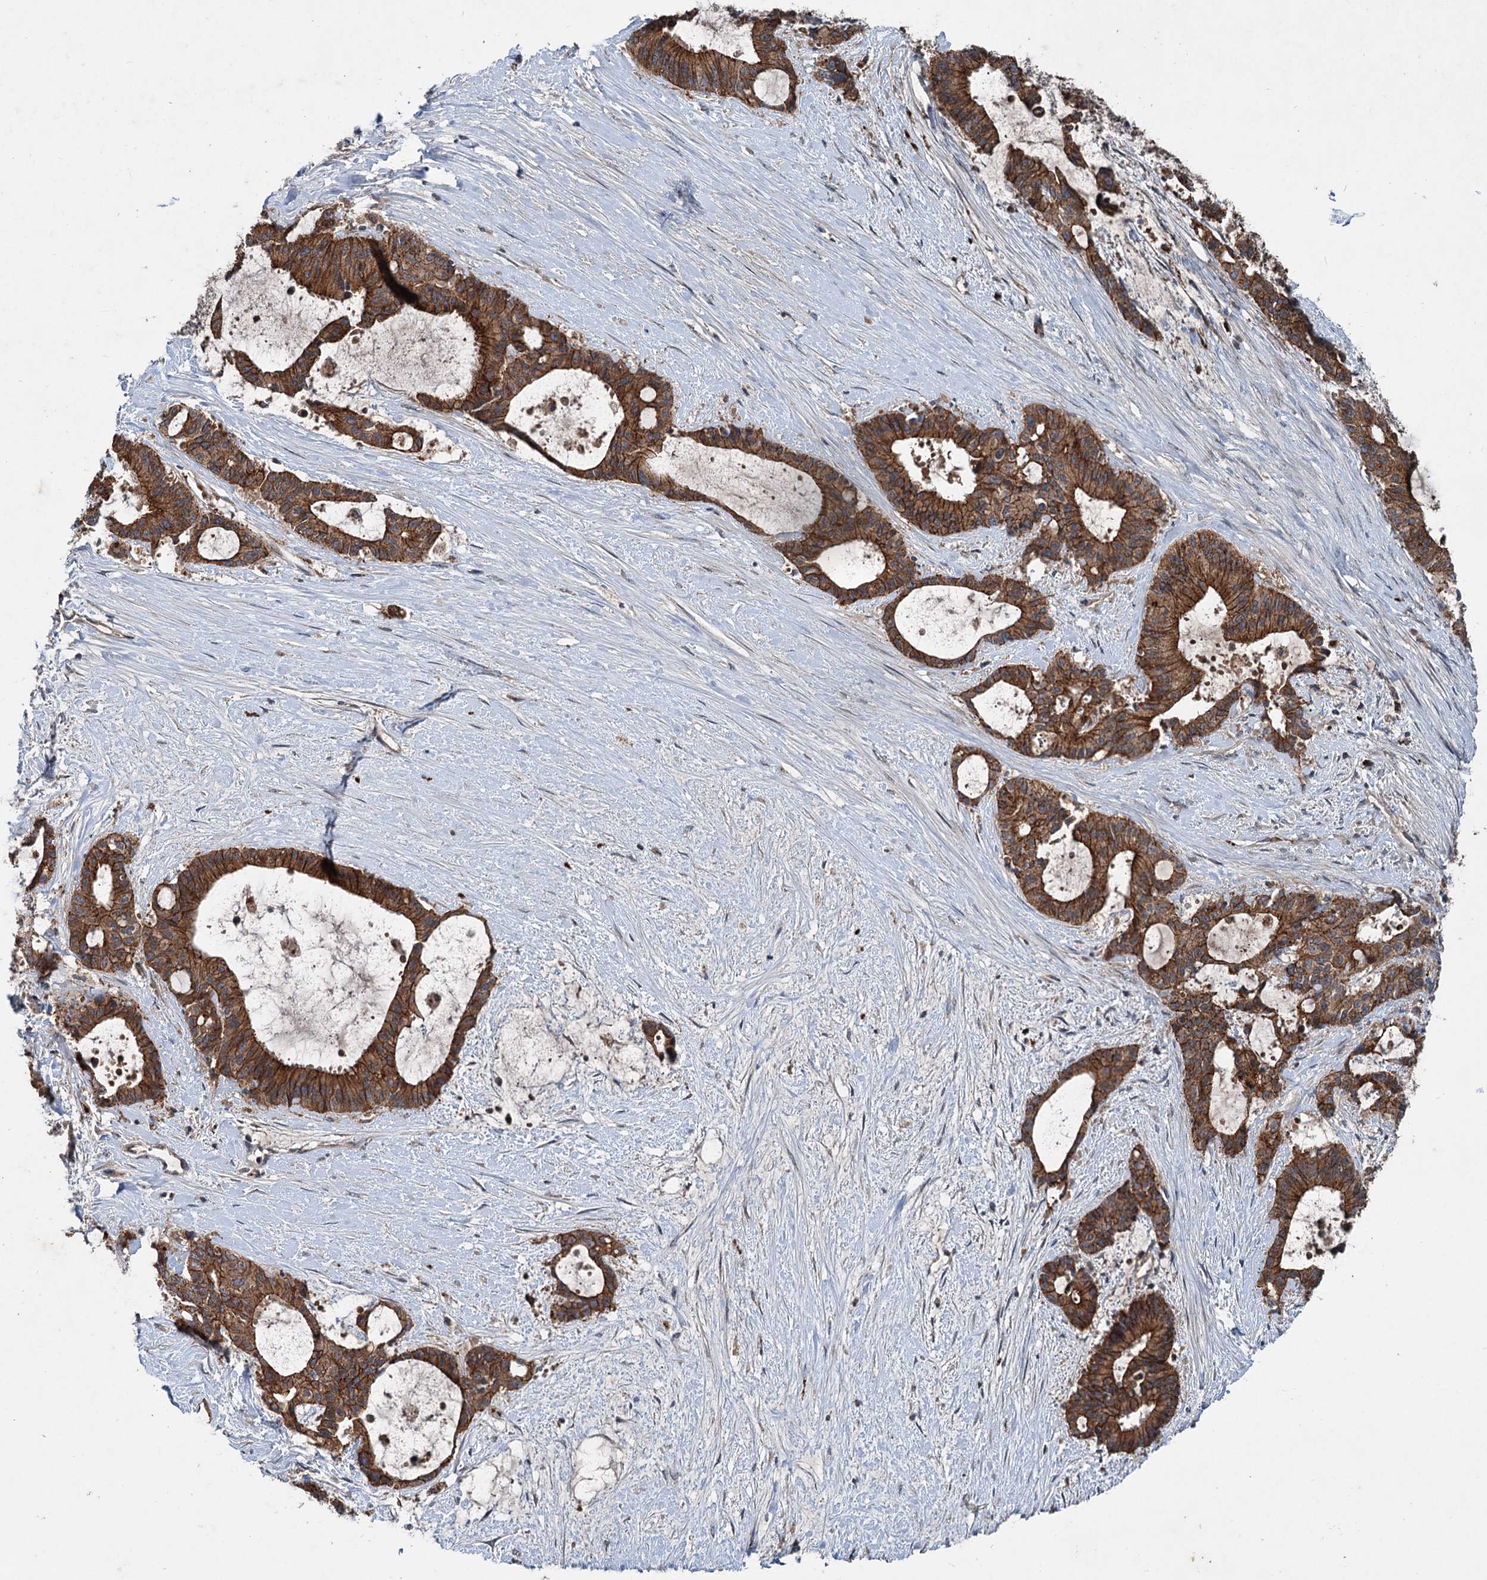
{"staining": {"intensity": "strong", "quantity": ">75%", "location": "cytoplasmic/membranous"}, "tissue": "liver cancer", "cell_type": "Tumor cells", "image_type": "cancer", "snomed": [{"axis": "morphology", "description": "Normal tissue, NOS"}, {"axis": "morphology", "description": "Cholangiocarcinoma"}, {"axis": "topography", "description": "Liver"}, {"axis": "topography", "description": "Peripheral nerve tissue"}], "caption": "Human liver cancer stained with a protein marker reveals strong staining in tumor cells.", "gene": "N4BP2L2", "patient": {"sex": "female", "age": 73}}